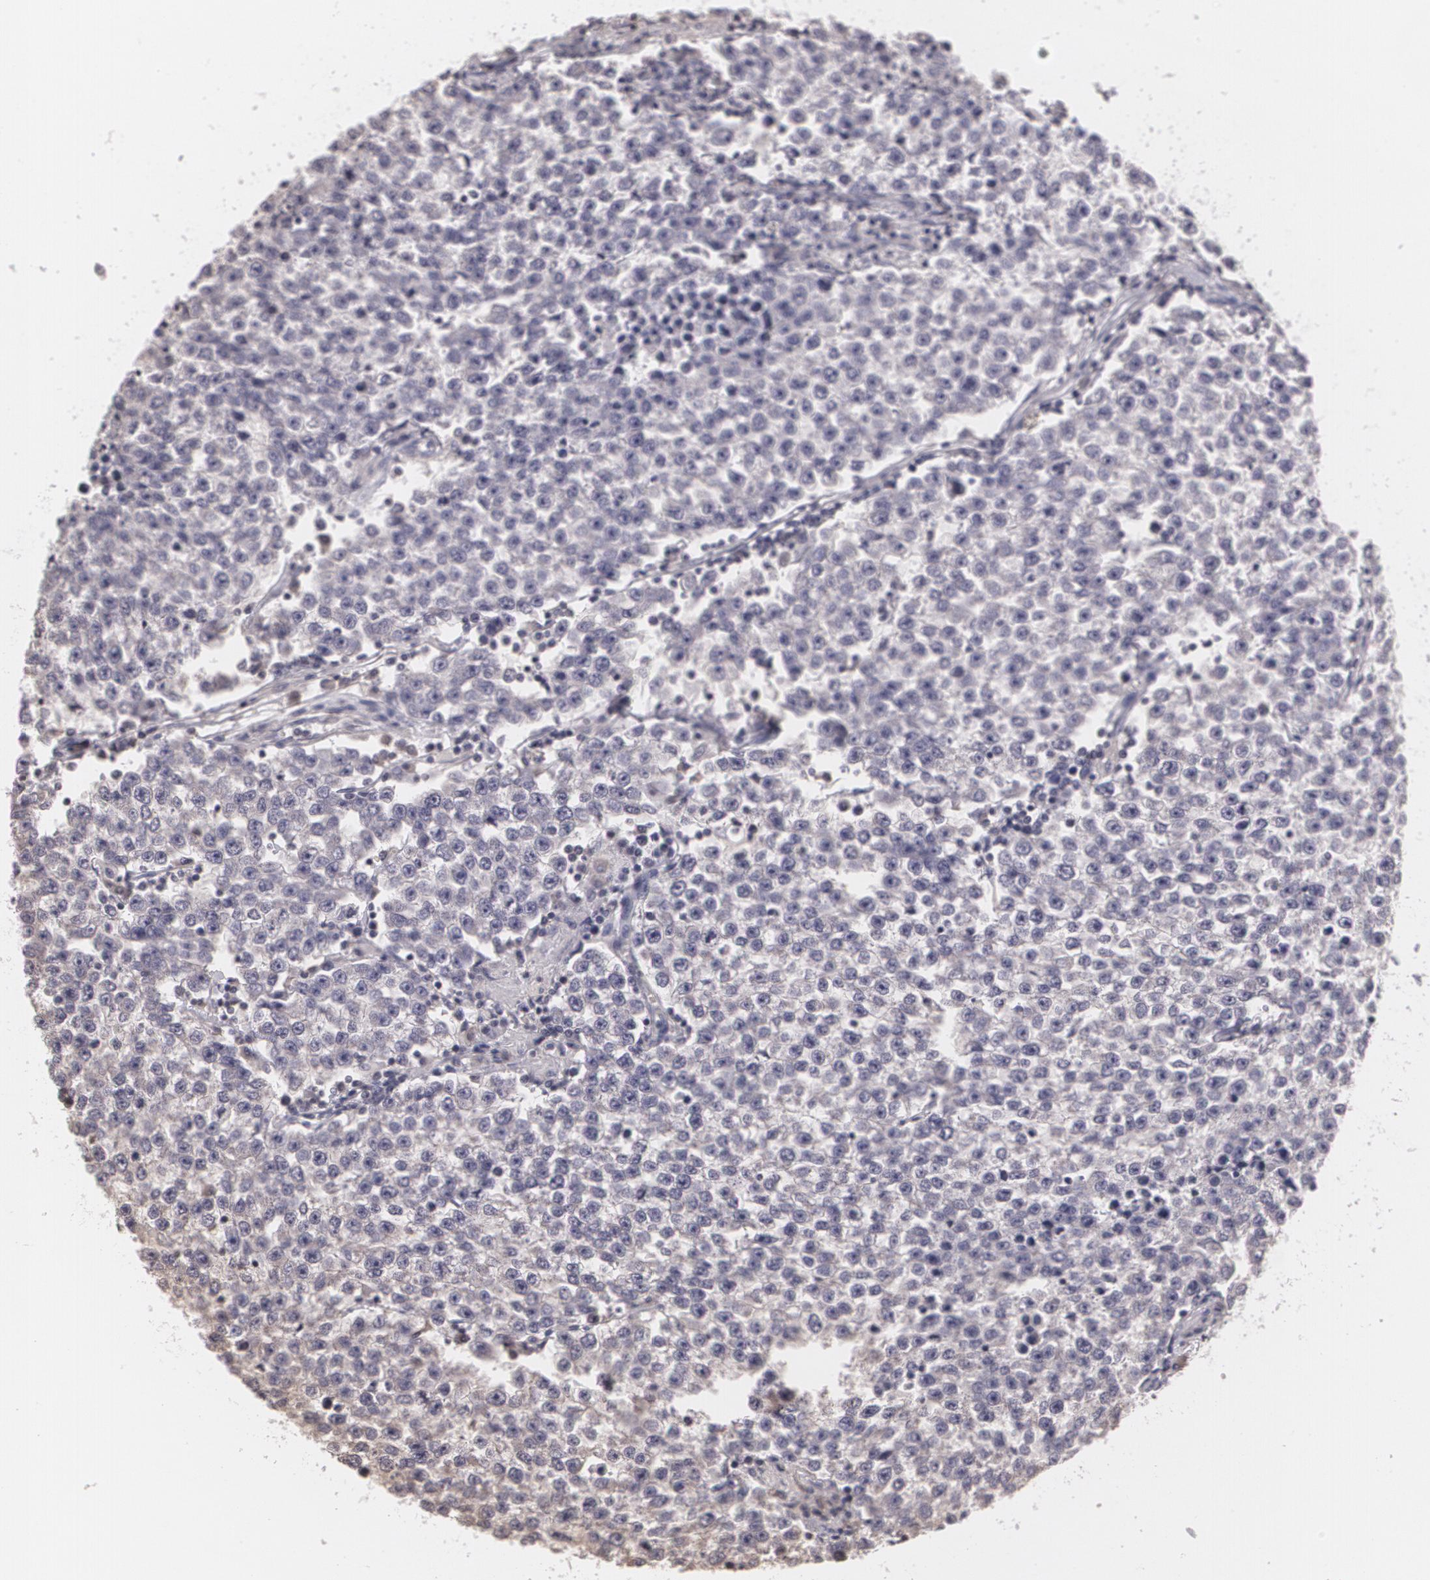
{"staining": {"intensity": "negative", "quantity": "none", "location": "none"}, "tissue": "testis cancer", "cell_type": "Tumor cells", "image_type": "cancer", "snomed": [{"axis": "morphology", "description": "Seminoma, NOS"}, {"axis": "topography", "description": "Testis"}], "caption": "A micrograph of seminoma (testis) stained for a protein displays no brown staining in tumor cells.", "gene": "MUC1", "patient": {"sex": "male", "age": 36}}